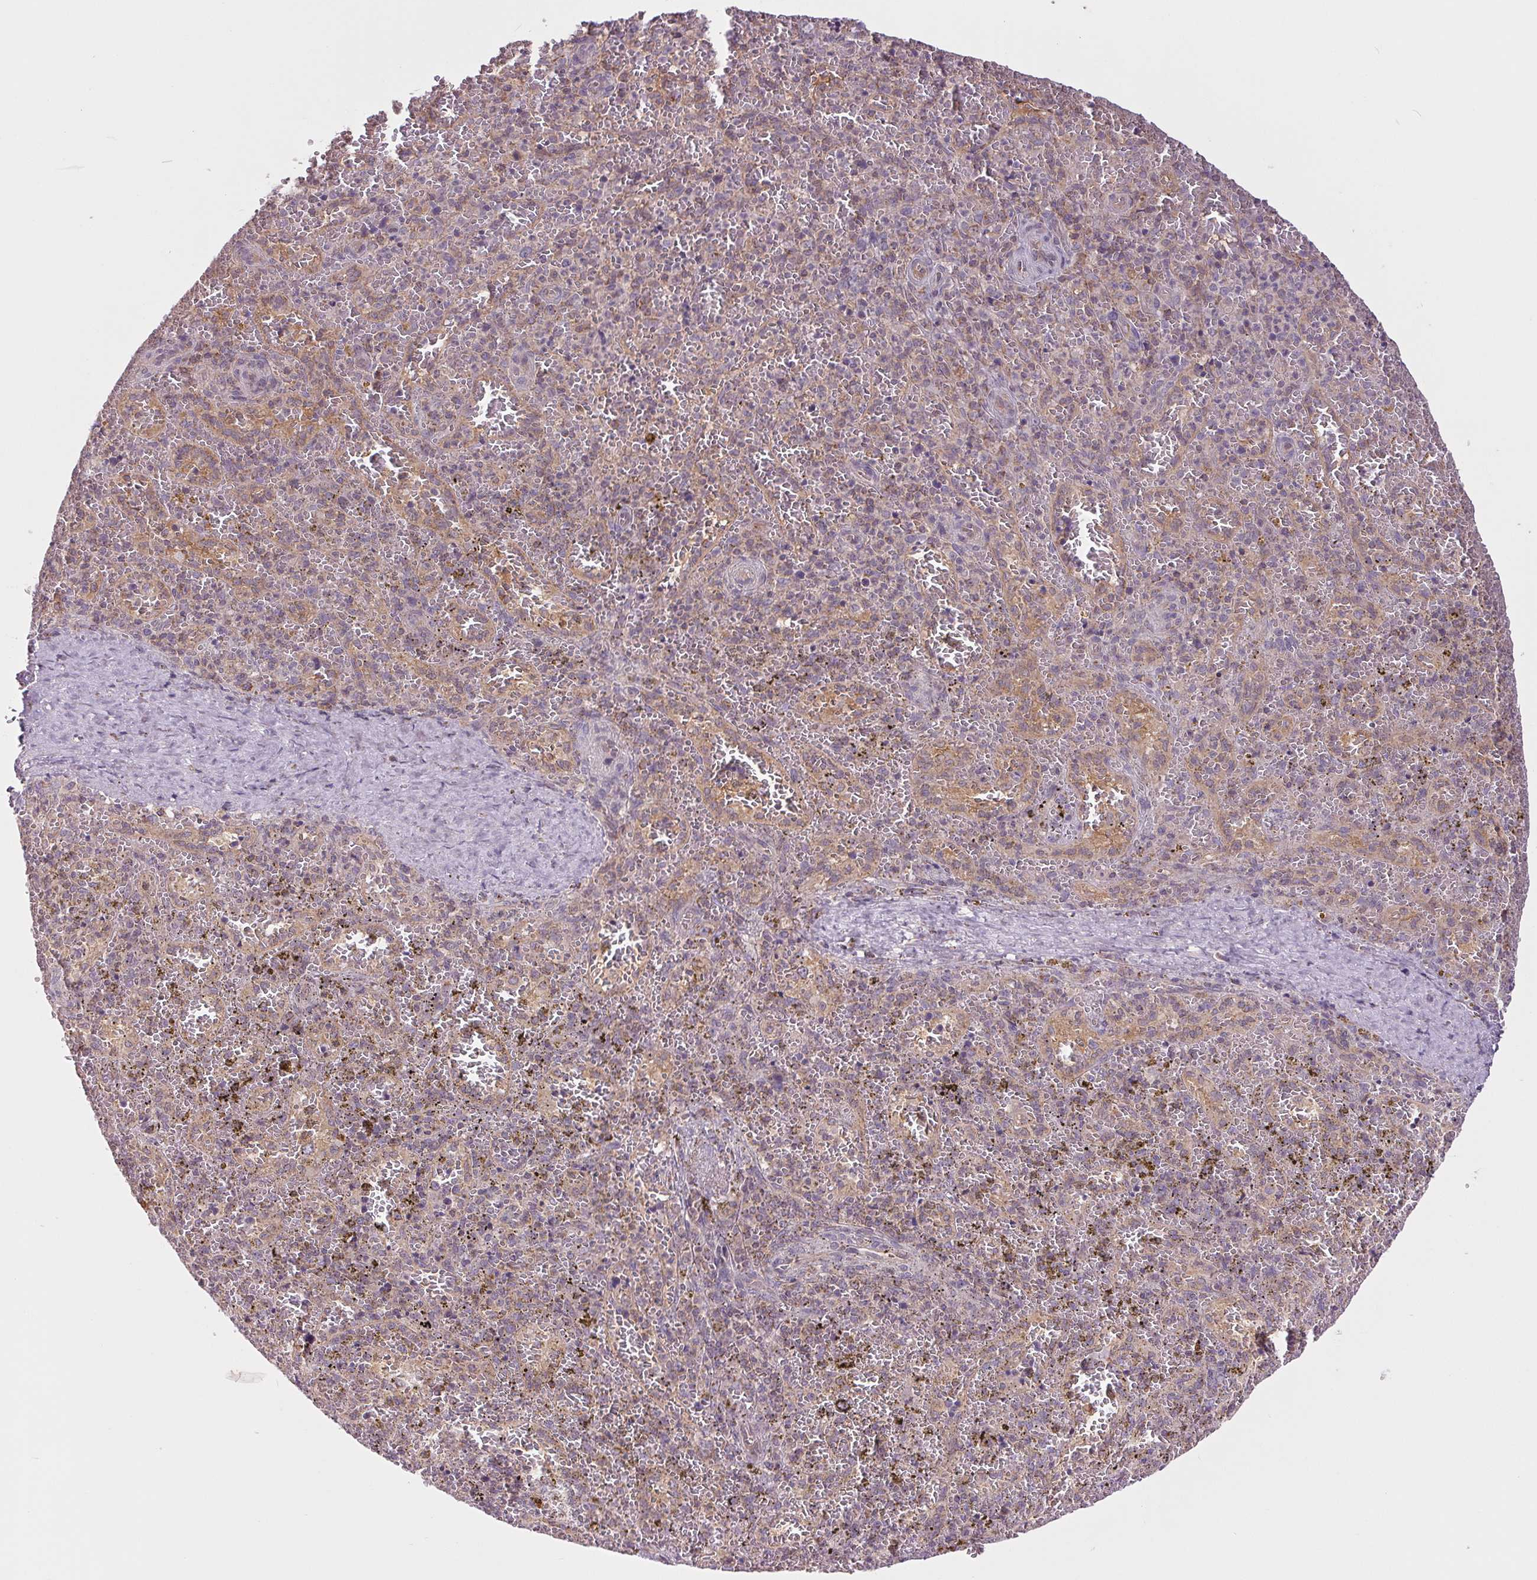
{"staining": {"intensity": "weak", "quantity": "<25%", "location": "cytoplasmic/membranous"}, "tissue": "spleen", "cell_type": "Cells in red pulp", "image_type": "normal", "snomed": [{"axis": "morphology", "description": "Normal tissue, NOS"}, {"axis": "topography", "description": "Spleen"}], "caption": "This is a image of IHC staining of normal spleen, which shows no positivity in cells in red pulp. (DAB immunohistochemistry (IHC) with hematoxylin counter stain).", "gene": "MAP3K5", "patient": {"sex": "female", "age": 50}}